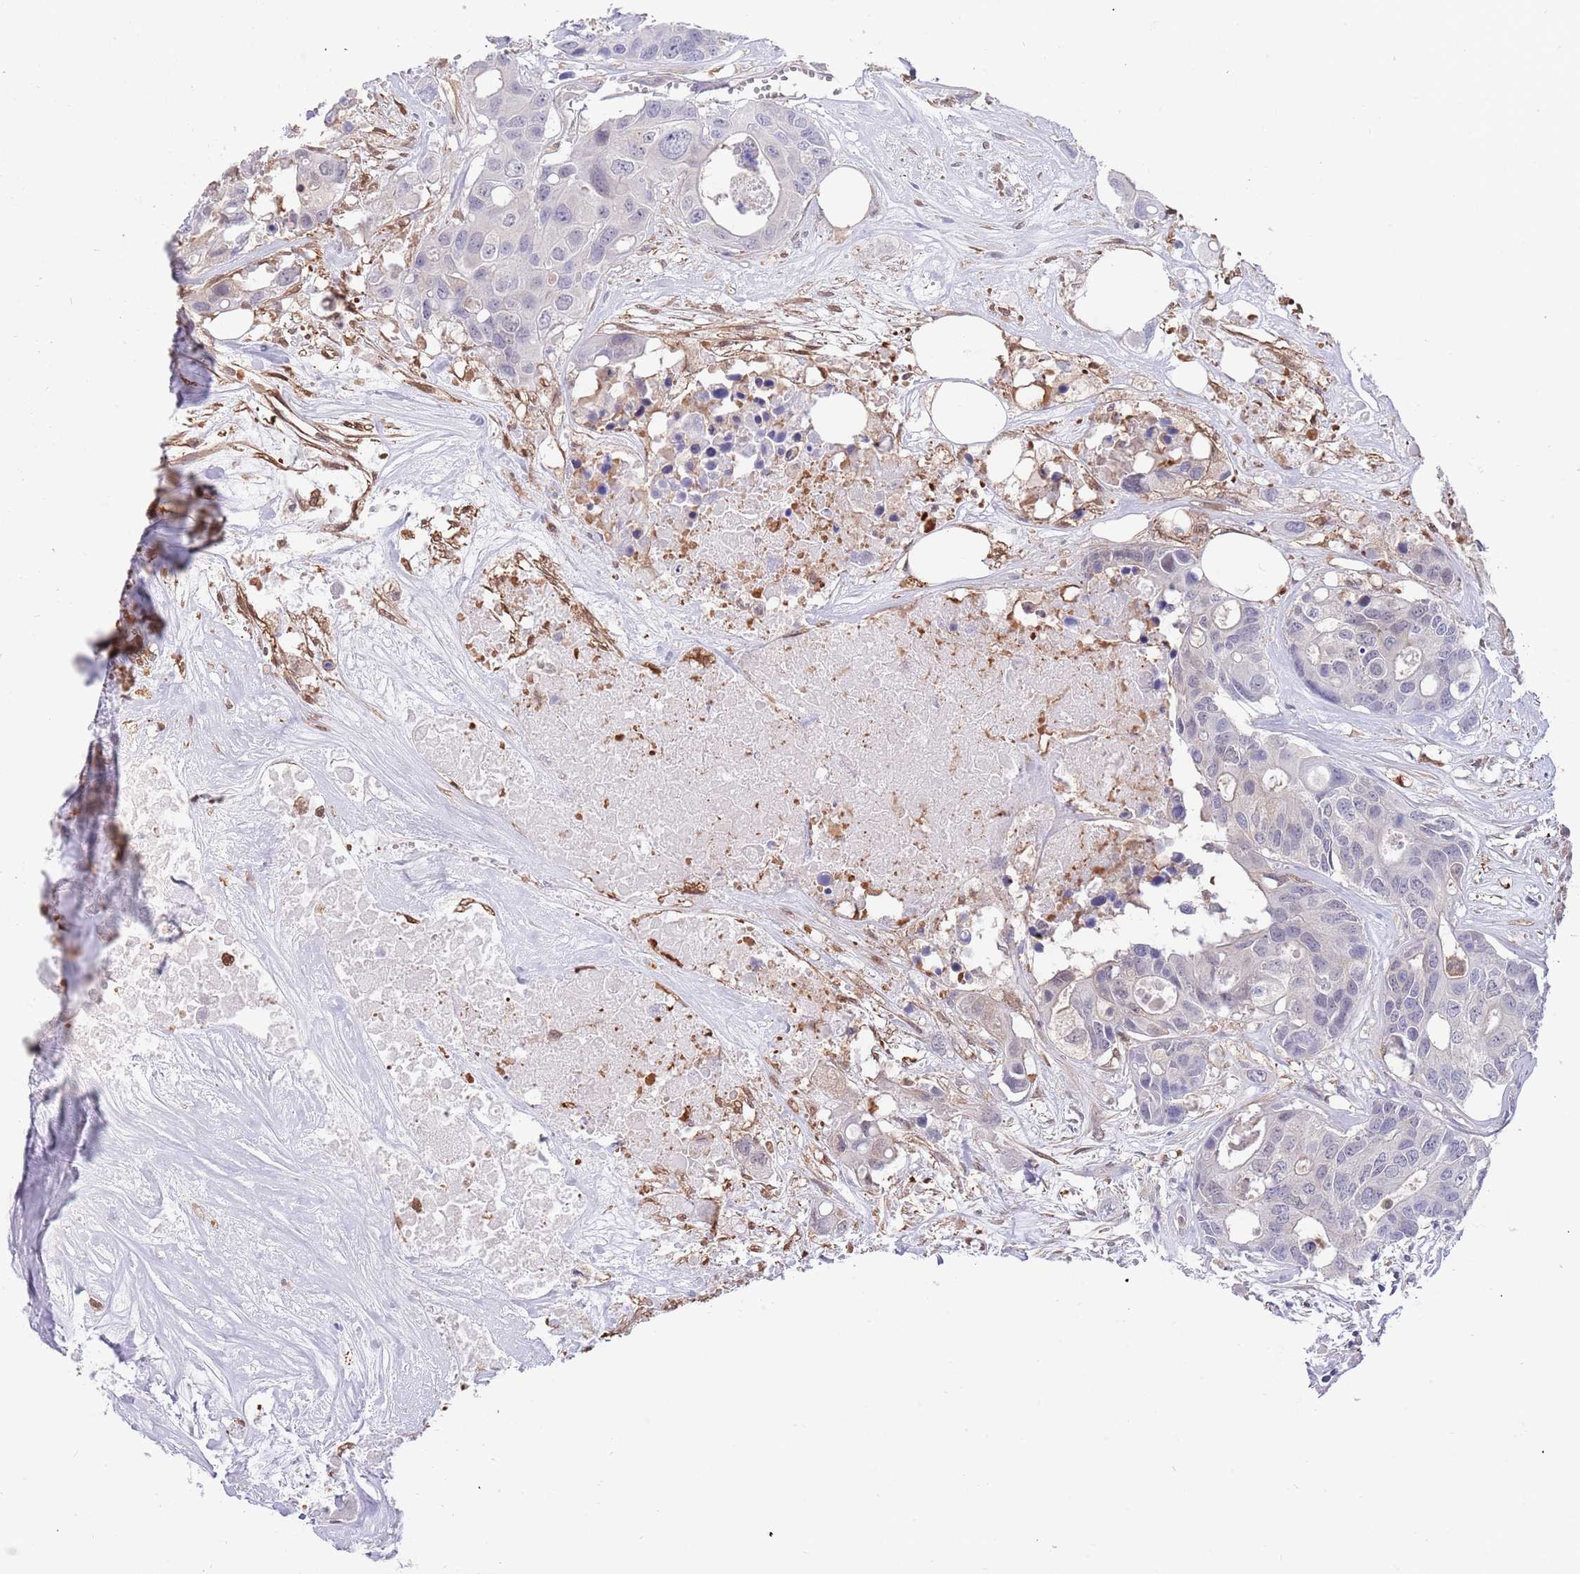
{"staining": {"intensity": "weak", "quantity": "<25%", "location": "nuclear"}, "tissue": "colorectal cancer", "cell_type": "Tumor cells", "image_type": "cancer", "snomed": [{"axis": "morphology", "description": "Adenocarcinoma, NOS"}, {"axis": "topography", "description": "Colon"}], "caption": "Tumor cells are negative for brown protein staining in colorectal cancer. Brightfield microscopy of immunohistochemistry stained with DAB (3,3'-diaminobenzidine) (brown) and hematoxylin (blue), captured at high magnification.", "gene": "AP5S1", "patient": {"sex": "male", "age": 77}}